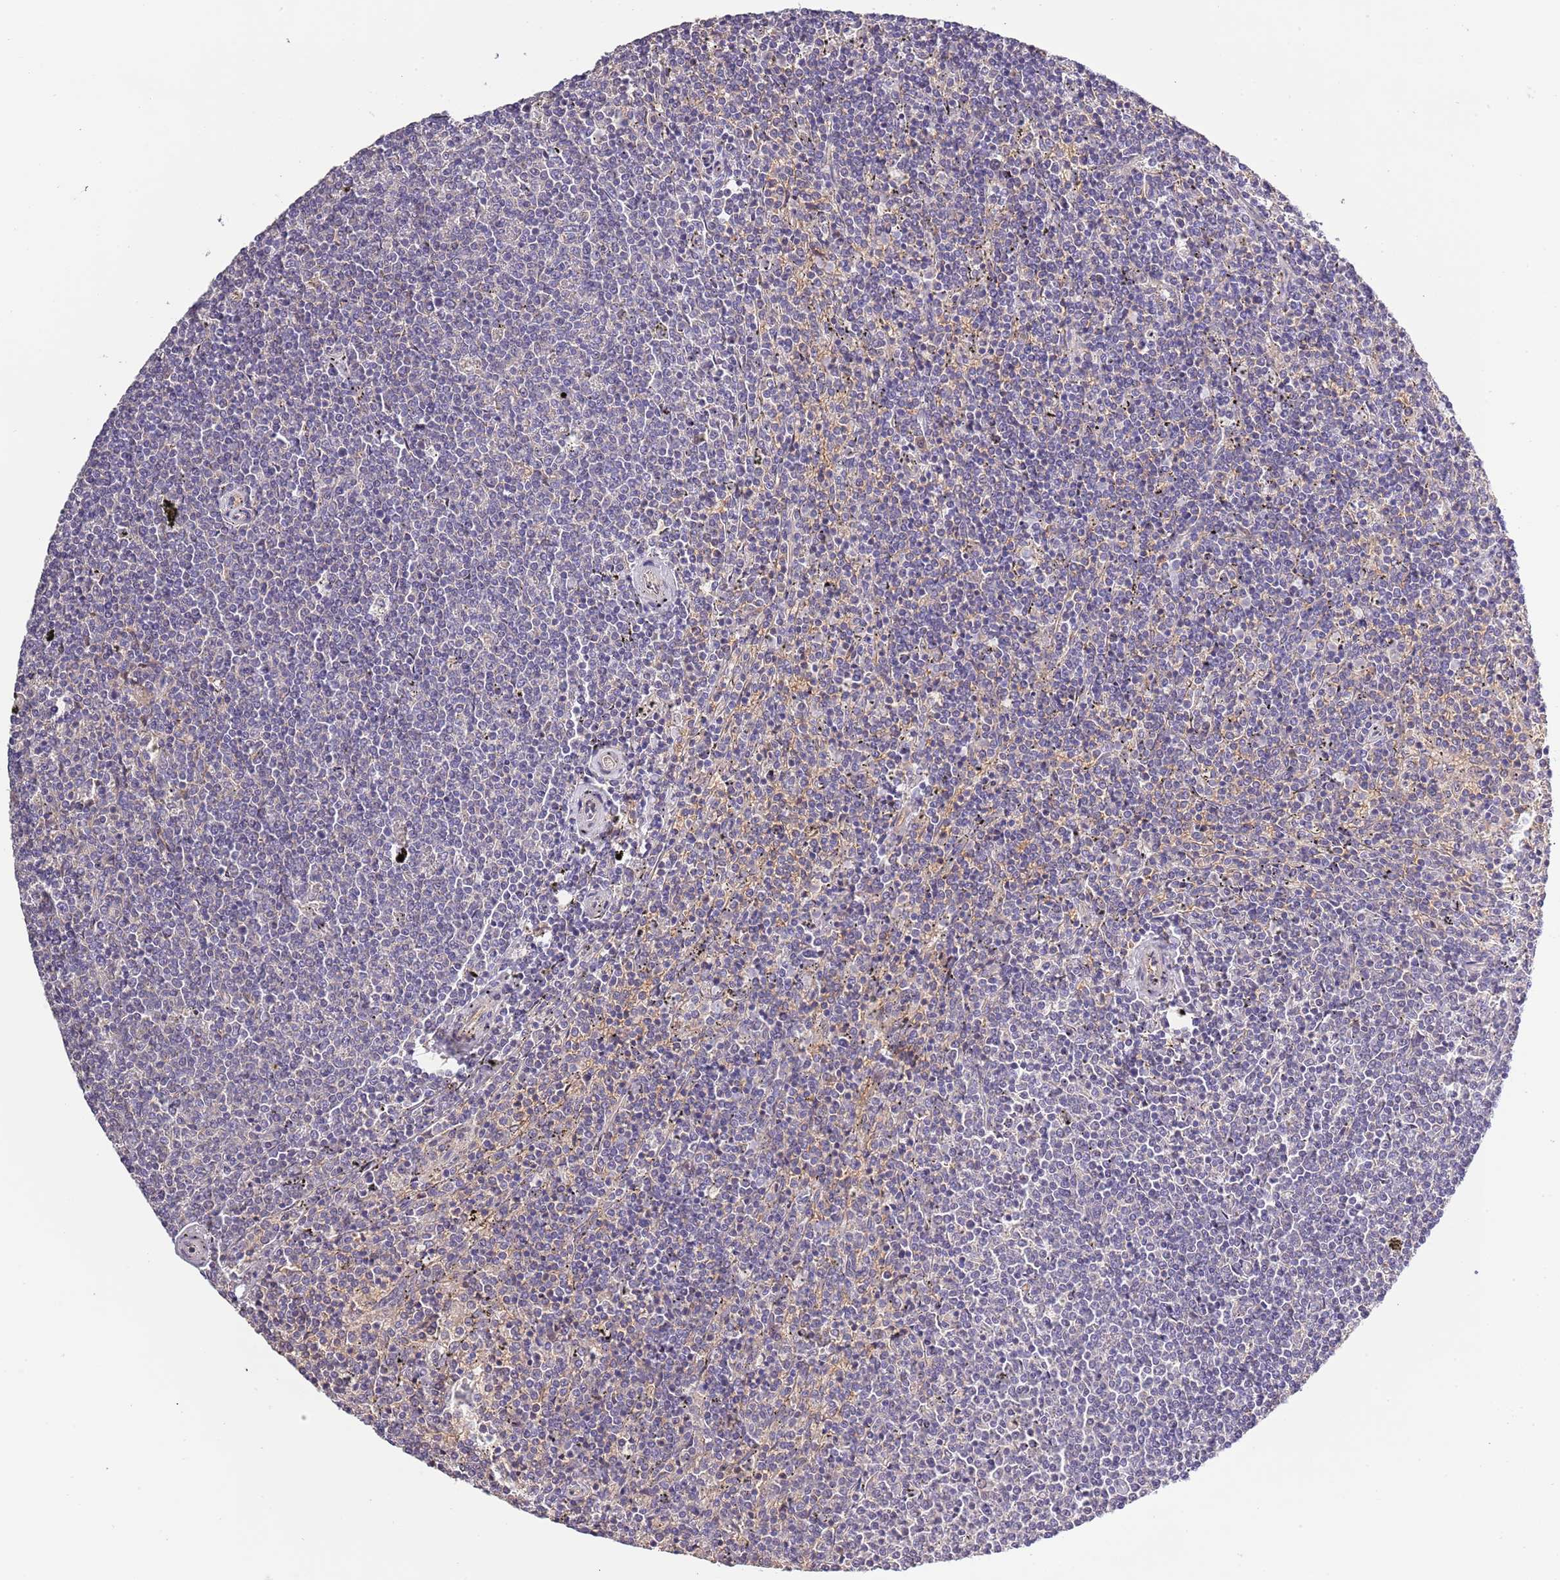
{"staining": {"intensity": "negative", "quantity": "none", "location": "none"}, "tissue": "lymphoma", "cell_type": "Tumor cells", "image_type": "cancer", "snomed": [{"axis": "morphology", "description": "Malignant lymphoma, non-Hodgkin's type, Low grade"}, {"axis": "topography", "description": "Spleen"}], "caption": "IHC of human low-grade malignant lymphoma, non-Hodgkin's type displays no positivity in tumor cells.", "gene": "LIPJ", "patient": {"sex": "female", "age": 50}}